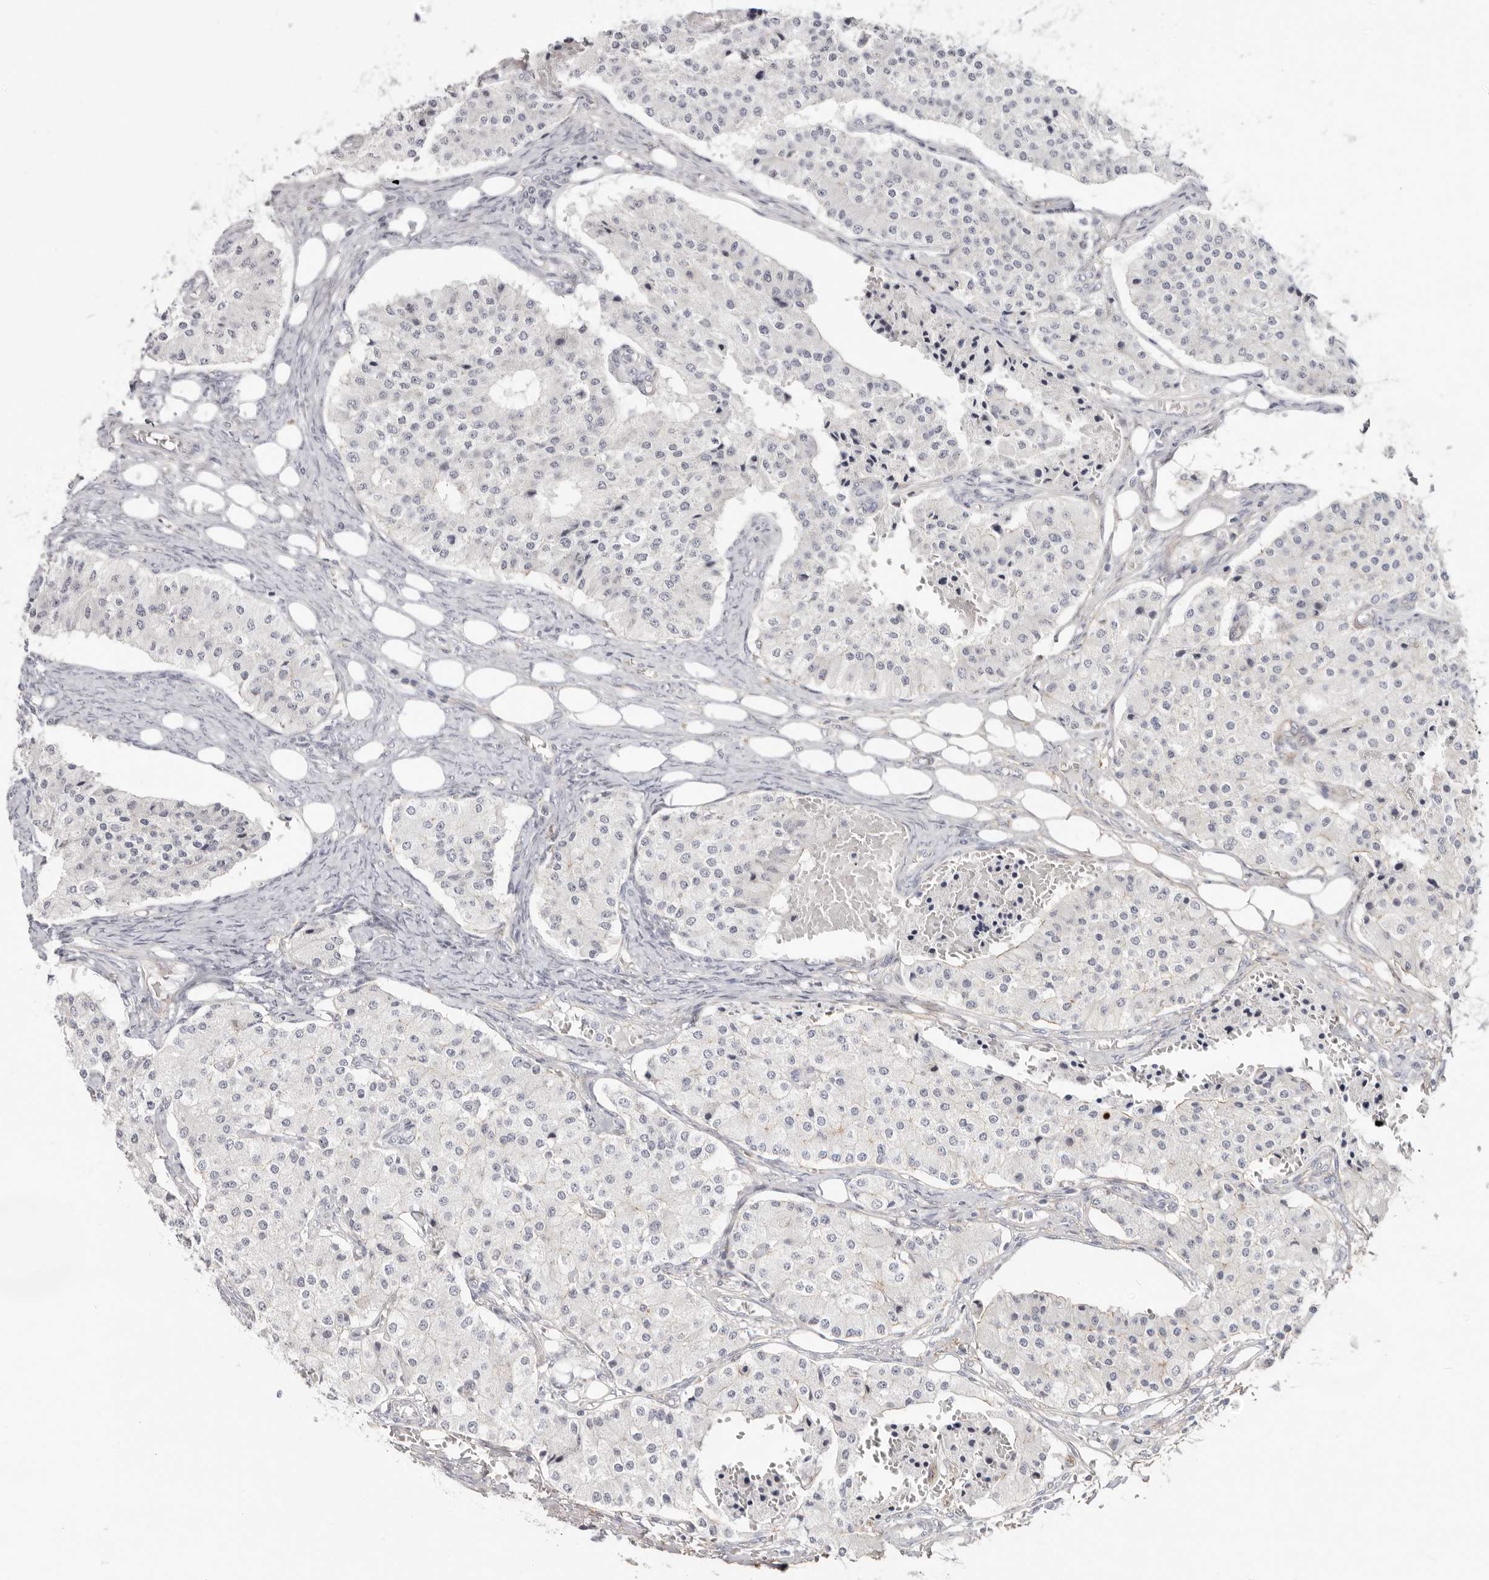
{"staining": {"intensity": "negative", "quantity": "none", "location": "none"}, "tissue": "carcinoid", "cell_type": "Tumor cells", "image_type": "cancer", "snomed": [{"axis": "morphology", "description": "Carcinoid, malignant, NOS"}, {"axis": "topography", "description": "Colon"}], "caption": "DAB immunohistochemical staining of human carcinoid reveals no significant expression in tumor cells. The staining was performed using DAB (3,3'-diaminobenzidine) to visualize the protein expression in brown, while the nuclei were stained in blue with hematoxylin (Magnification: 20x).", "gene": "SZT2", "patient": {"sex": "female", "age": 52}}